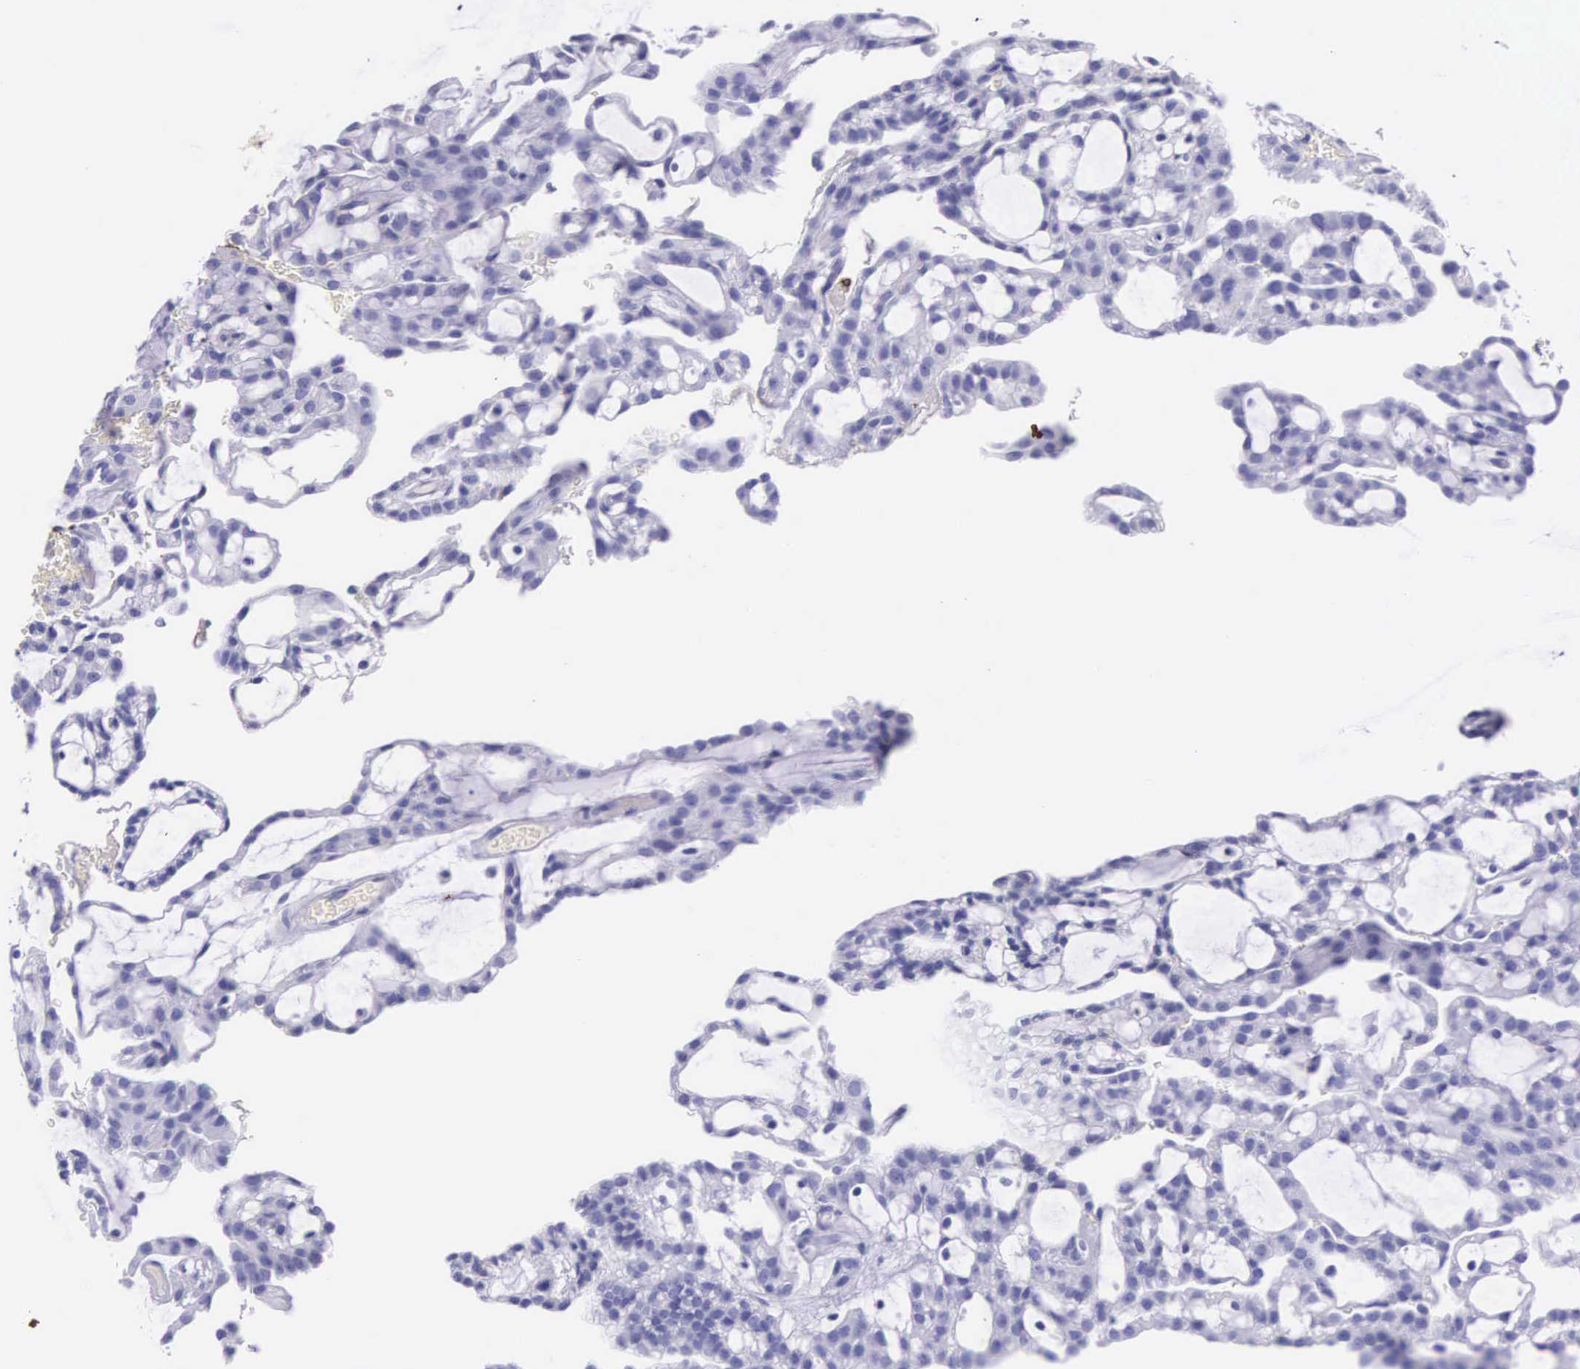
{"staining": {"intensity": "negative", "quantity": "none", "location": "none"}, "tissue": "renal cancer", "cell_type": "Tumor cells", "image_type": "cancer", "snomed": [{"axis": "morphology", "description": "Adenocarcinoma, NOS"}, {"axis": "topography", "description": "Kidney"}], "caption": "Tumor cells are negative for brown protein staining in adenocarcinoma (renal).", "gene": "FCN1", "patient": {"sex": "male", "age": 63}}